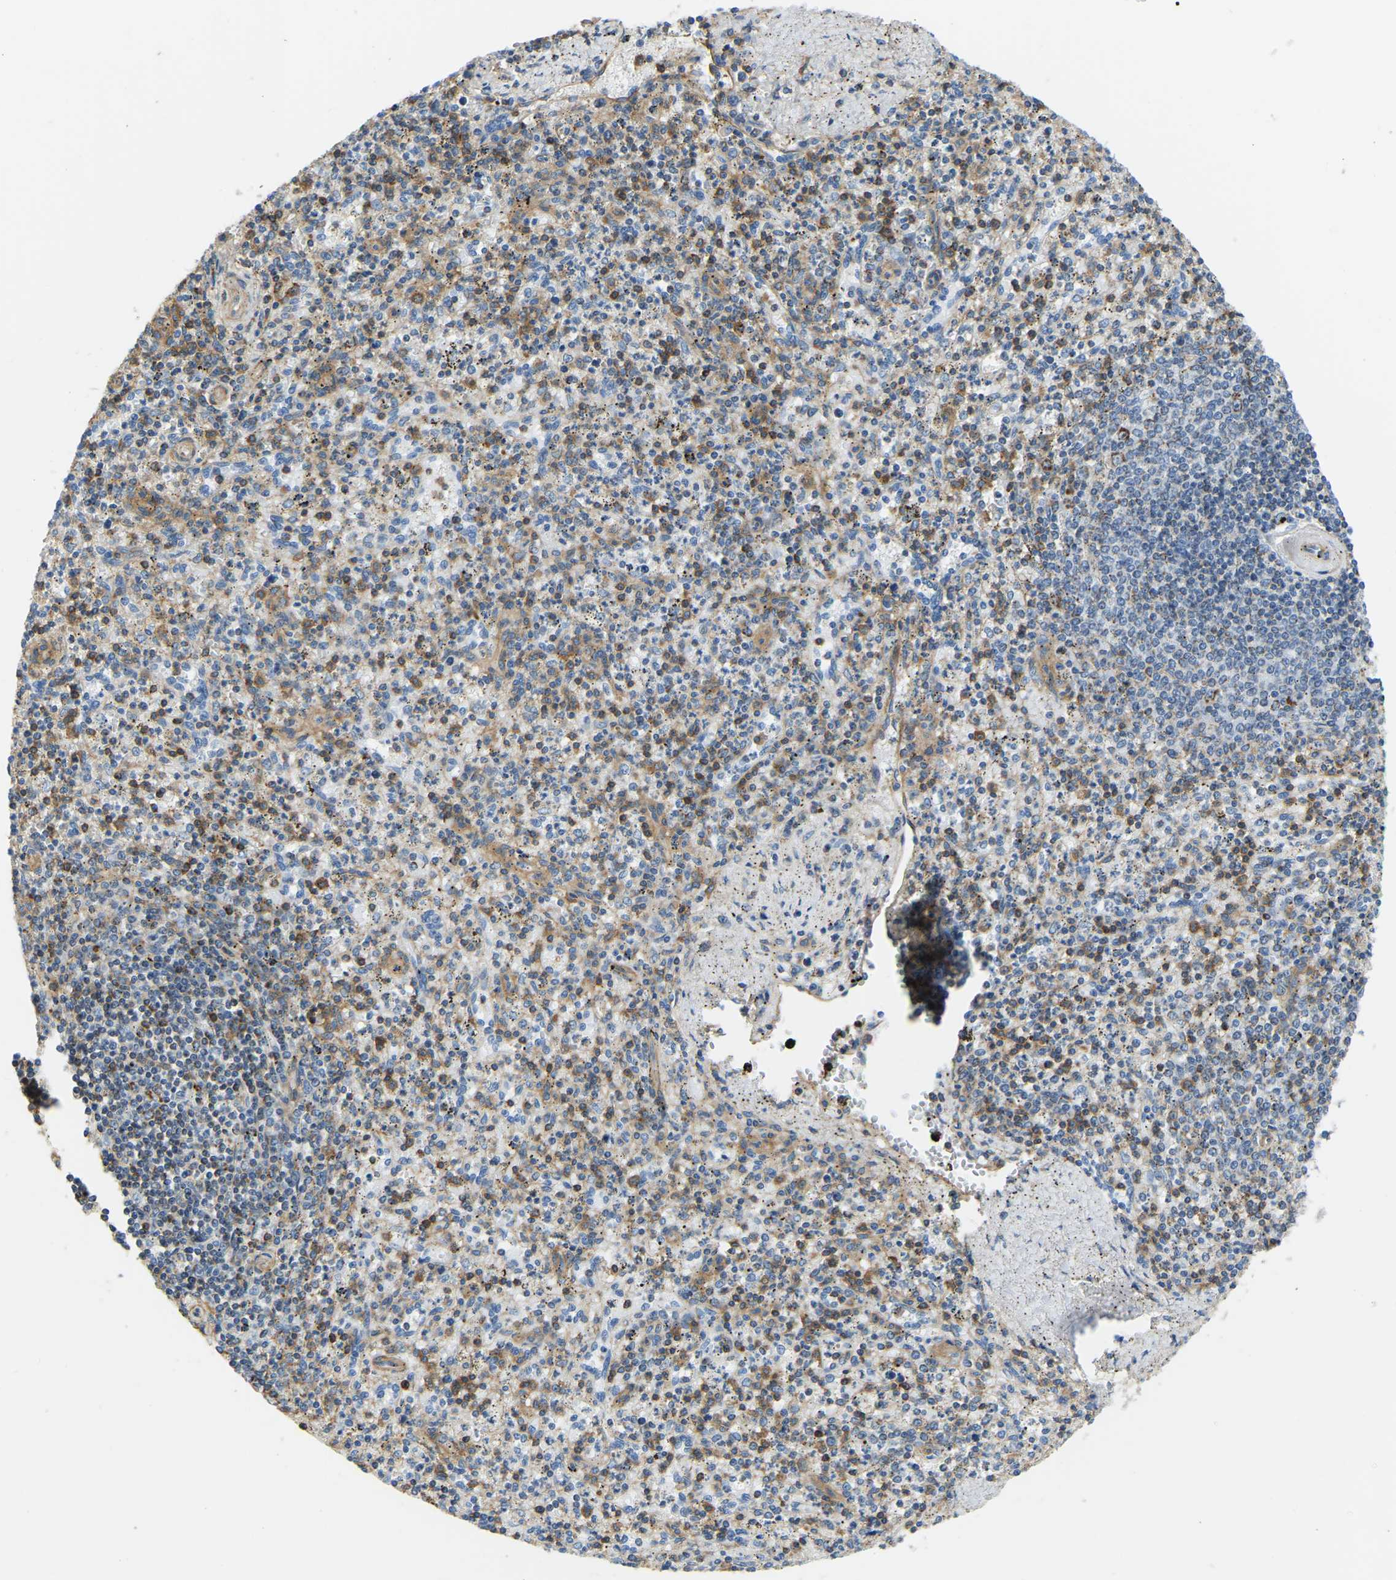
{"staining": {"intensity": "moderate", "quantity": "25%-75%", "location": "cytoplasmic/membranous"}, "tissue": "spleen", "cell_type": "Cells in red pulp", "image_type": "normal", "snomed": [{"axis": "morphology", "description": "Normal tissue, NOS"}, {"axis": "topography", "description": "Spleen"}], "caption": "Brown immunohistochemical staining in normal human spleen displays moderate cytoplasmic/membranous expression in about 25%-75% of cells in red pulp.", "gene": "AHNAK", "patient": {"sex": "male", "age": 72}}